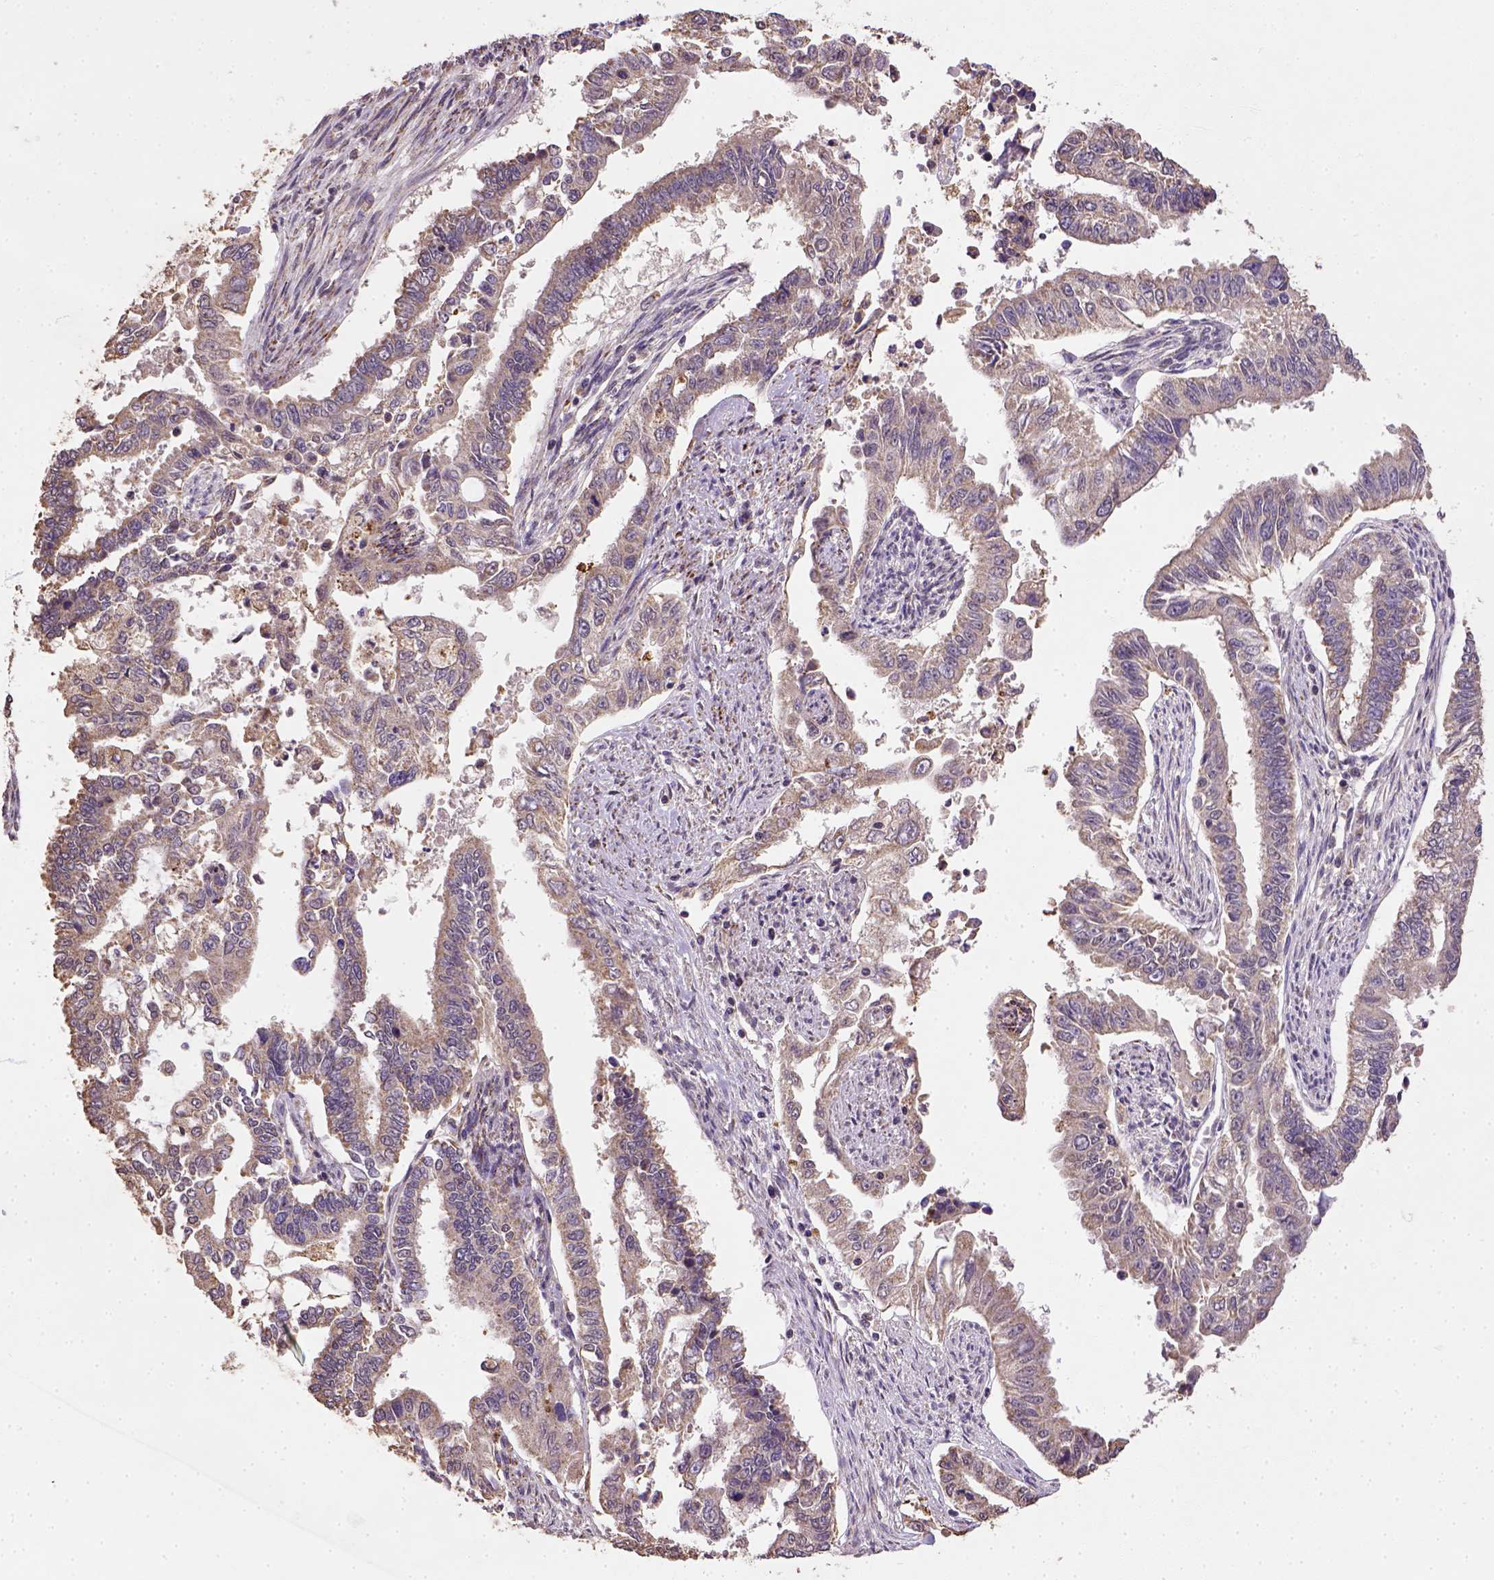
{"staining": {"intensity": "moderate", "quantity": "<25%", "location": "cytoplasmic/membranous"}, "tissue": "endometrial cancer", "cell_type": "Tumor cells", "image_type": "cancer", "snomed": [{"axis": "morphology", "description": "Adenocarcinoma, NOS"}, {"axis": "topography", "description": "Uterus"}], "caption": "The photomicrograph displays immunohistochemical staining of endometrial cancer. There is moderate cytoplasmic/membranous positivity is identified in about <25% of tumor cells.", "gene": "NUDT10", "patient": {"sex": "female", "age": 59}}